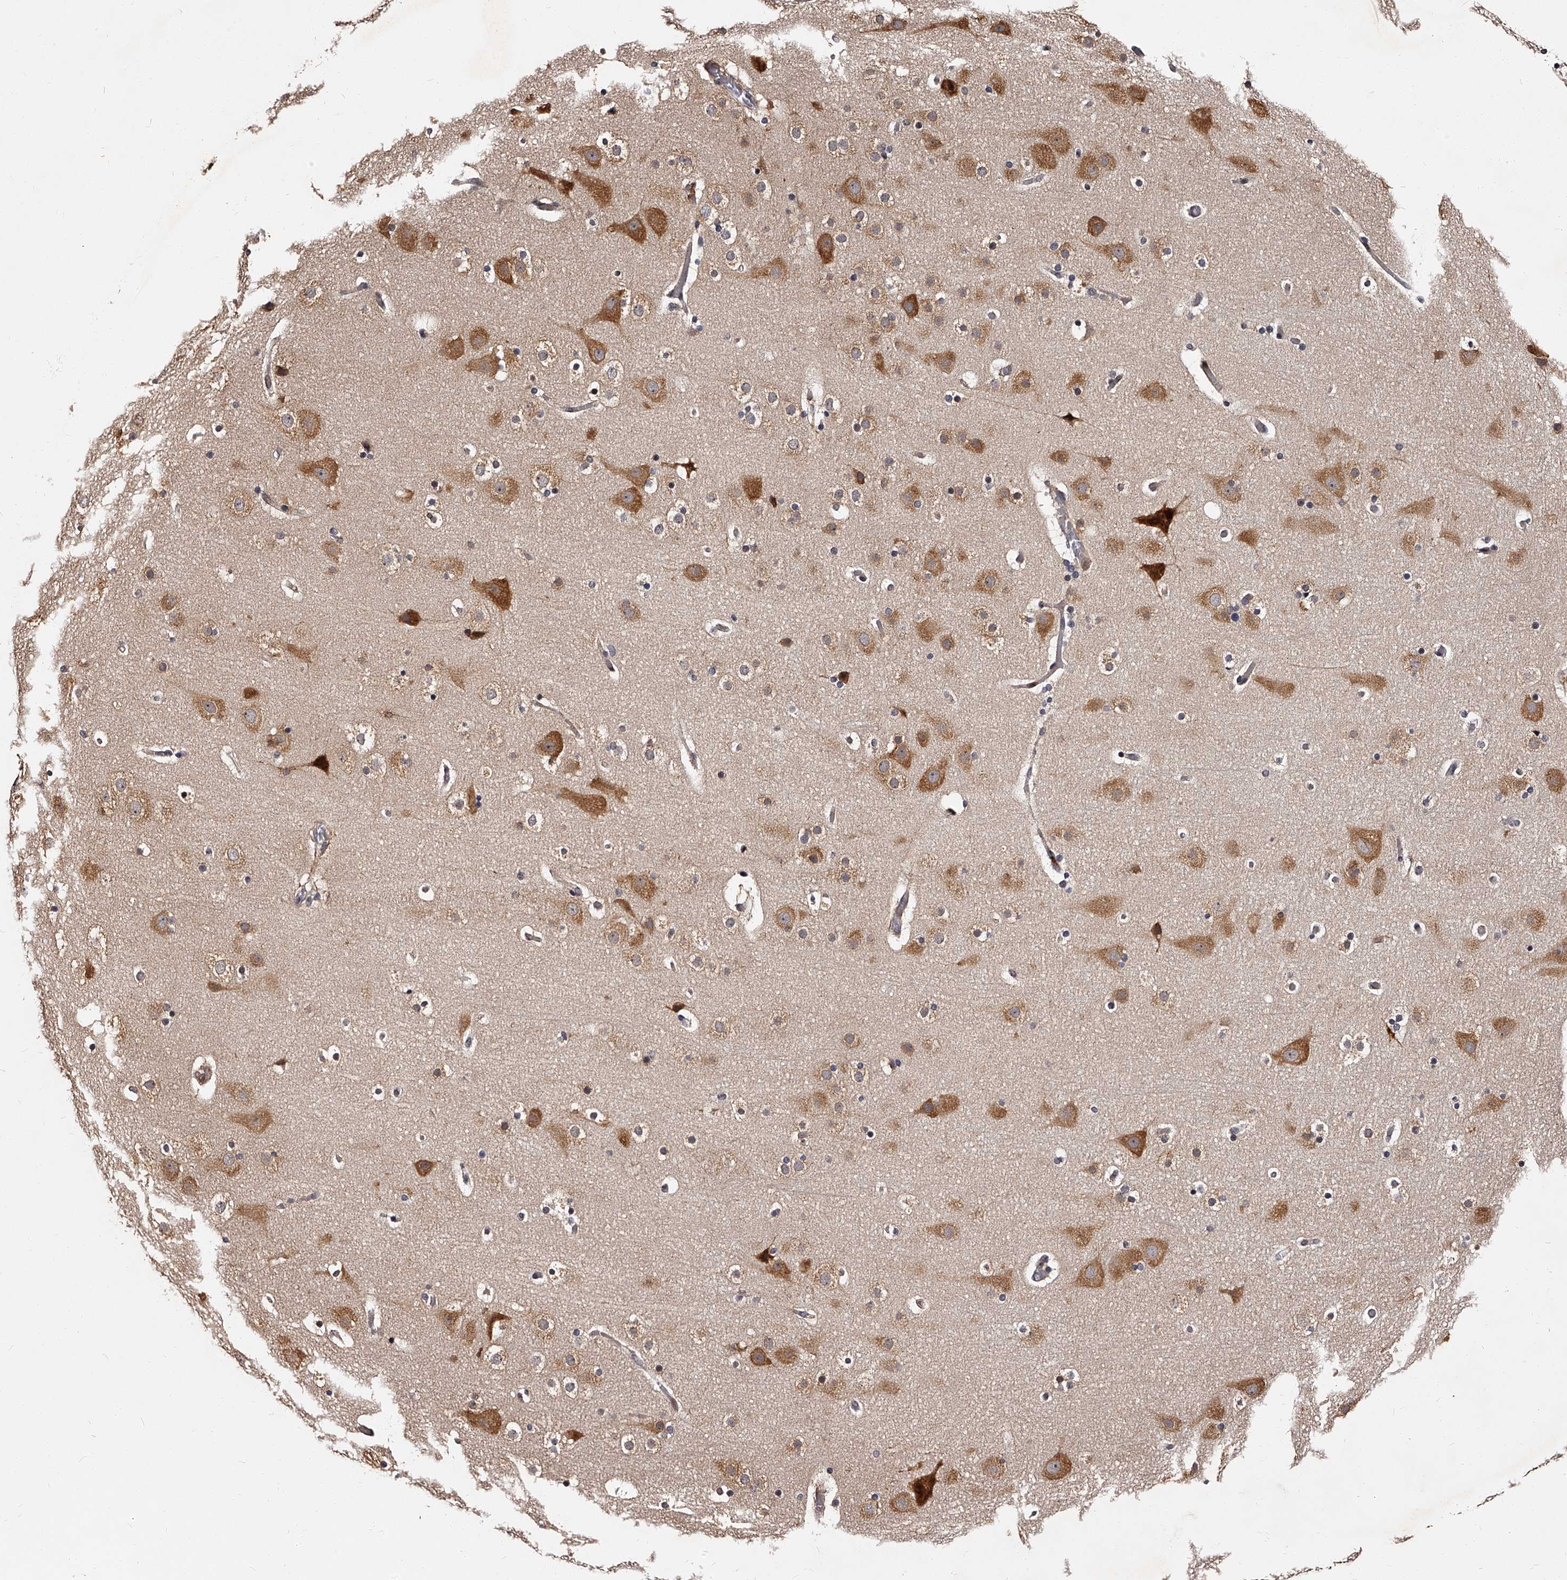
{"staining": {"intensity": "negative", "quantity": "none", "location": "none"}, "tissue": "cerebral cortex", "cell_type": "Endothelial cells", "image_type": "normal", "snomed": [{"axis": "morphology", "description": "Normal tissue, NOS"}, {"axis": "topography", "description": "Cerebral cortex"}], "caption": "The immunohistochemistry micrograph has no significant expression in endothelial cells of cerebral cortex. (Stains: DAB (3,3'-diaminobenzidine) immunohistochemistry with hematoxylin counter stain, Microscopy: brightfield microscopy at high magnification).", "gene": "RSC1A1", "patient": {"sex": "male", "age": 57}}